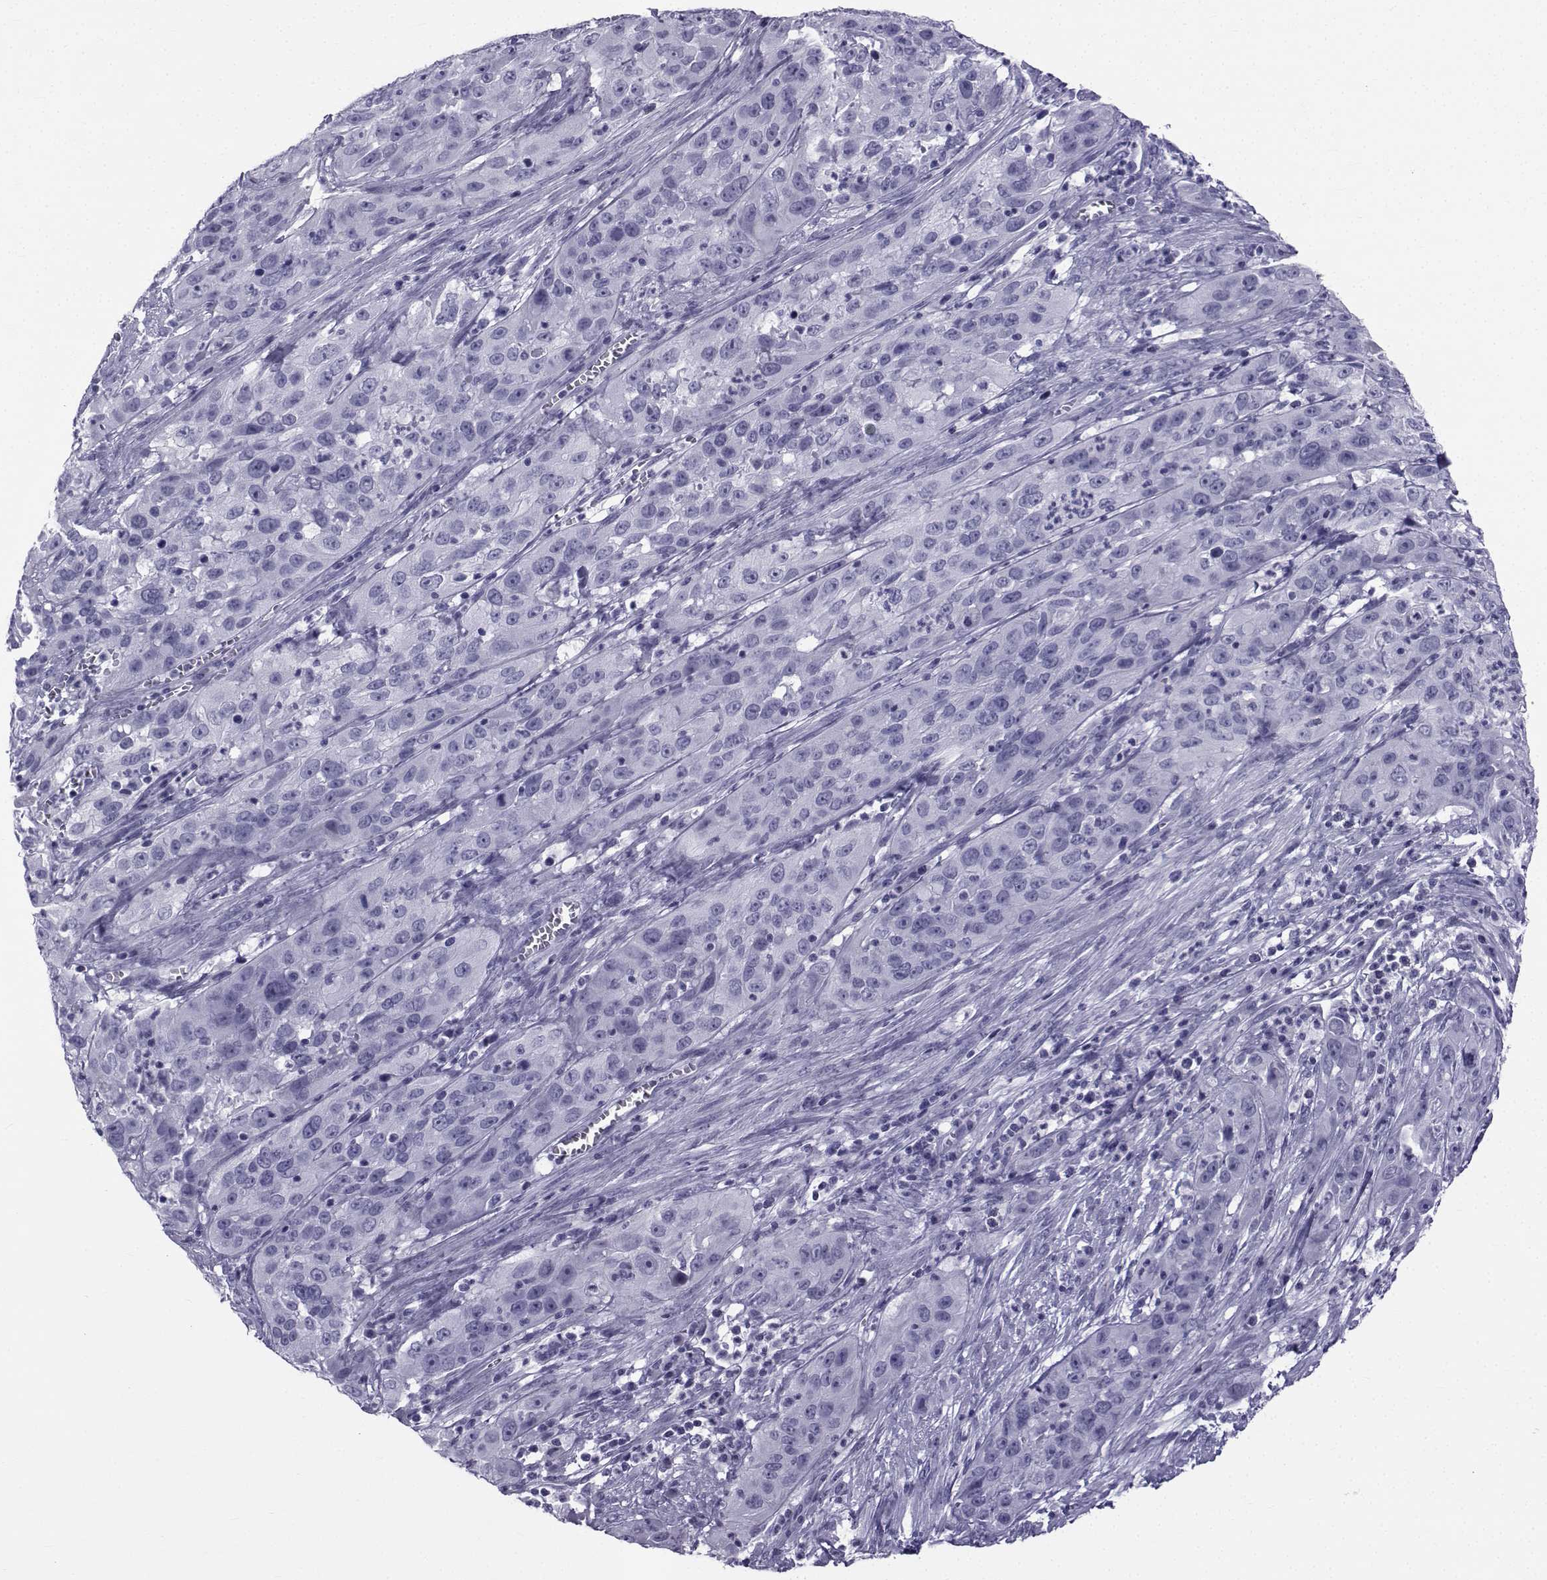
{"staining": {"intensity": "negative", "quantity": "none", "location": "none"}, "tissue": "cervical cancer", "cell_type": "Tumor cells", "image_type": "cancer", "snomed": [{"axis": "morphology", "description": "Squamous cell carcinoma, NOS"}, {"axis": "topography", "description": "Cervix"}], "caption": "Cervical cancer (squamous cell carcinoma) stained for a protein using immunohistochemistry (IHC) displays no positivity tumor cells.", "gene": "SPANXD", "patient": {"sex": "female", "age": 32}}